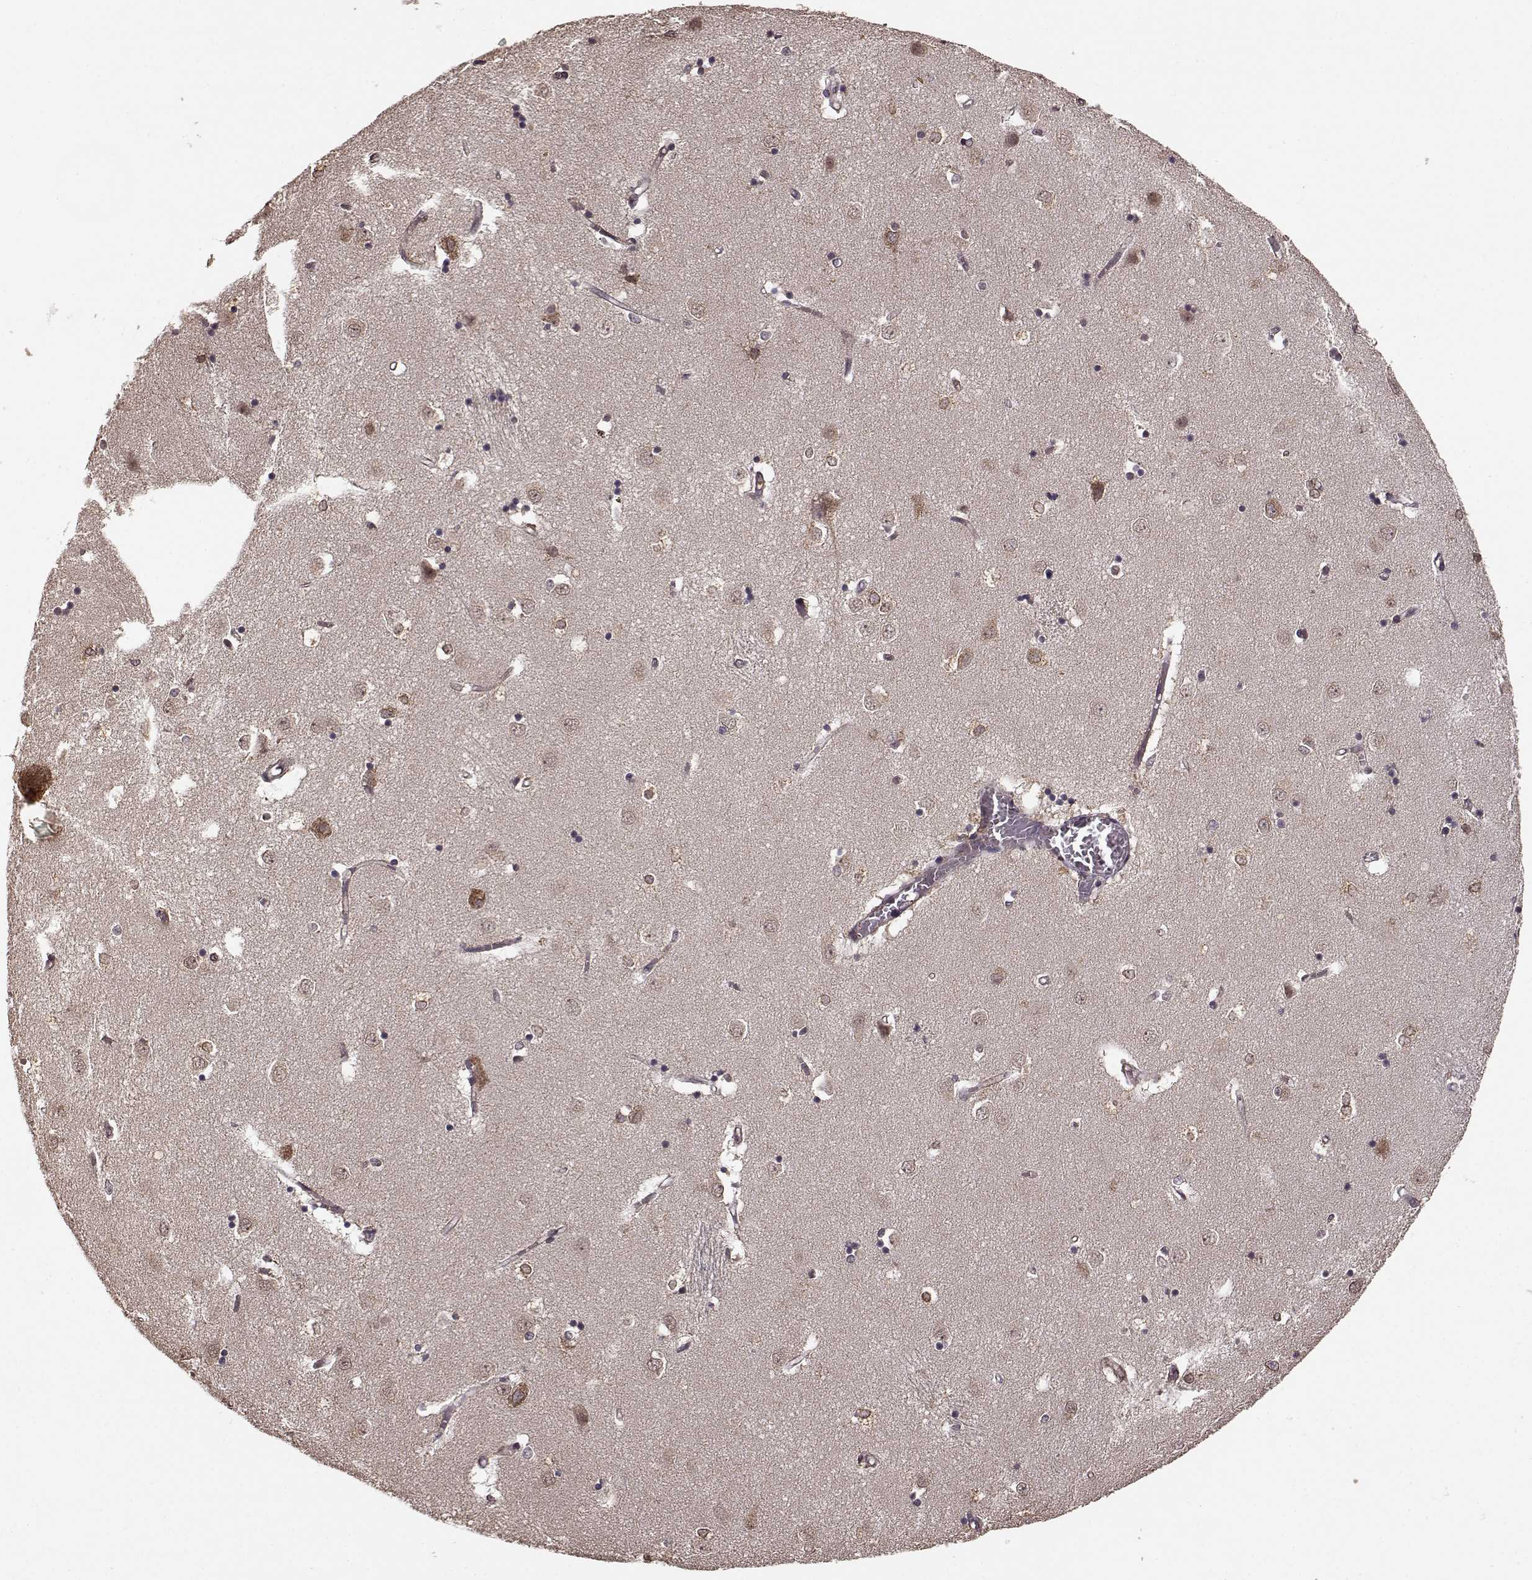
{"staining": {"intensity": "moderate", "quantity": "<25%", "location": "cytoplasmic/membranous"}, "tissue": "caudate", "cell_type": "Glial cells", "image_type": "normal", "snomed": [{"axis": "morphology", "description": "Normal tissue, NOS"}, {"axis": "topography", "description": "Lateral ventricle wall"}], "caption": "Glial cells demonstrate moderate cytoplasmic/membranous staining in about <25% of cells in unremarkable caudate.", "gene": "YIPF5", "patient": {"sex": "male", "age": 54}}